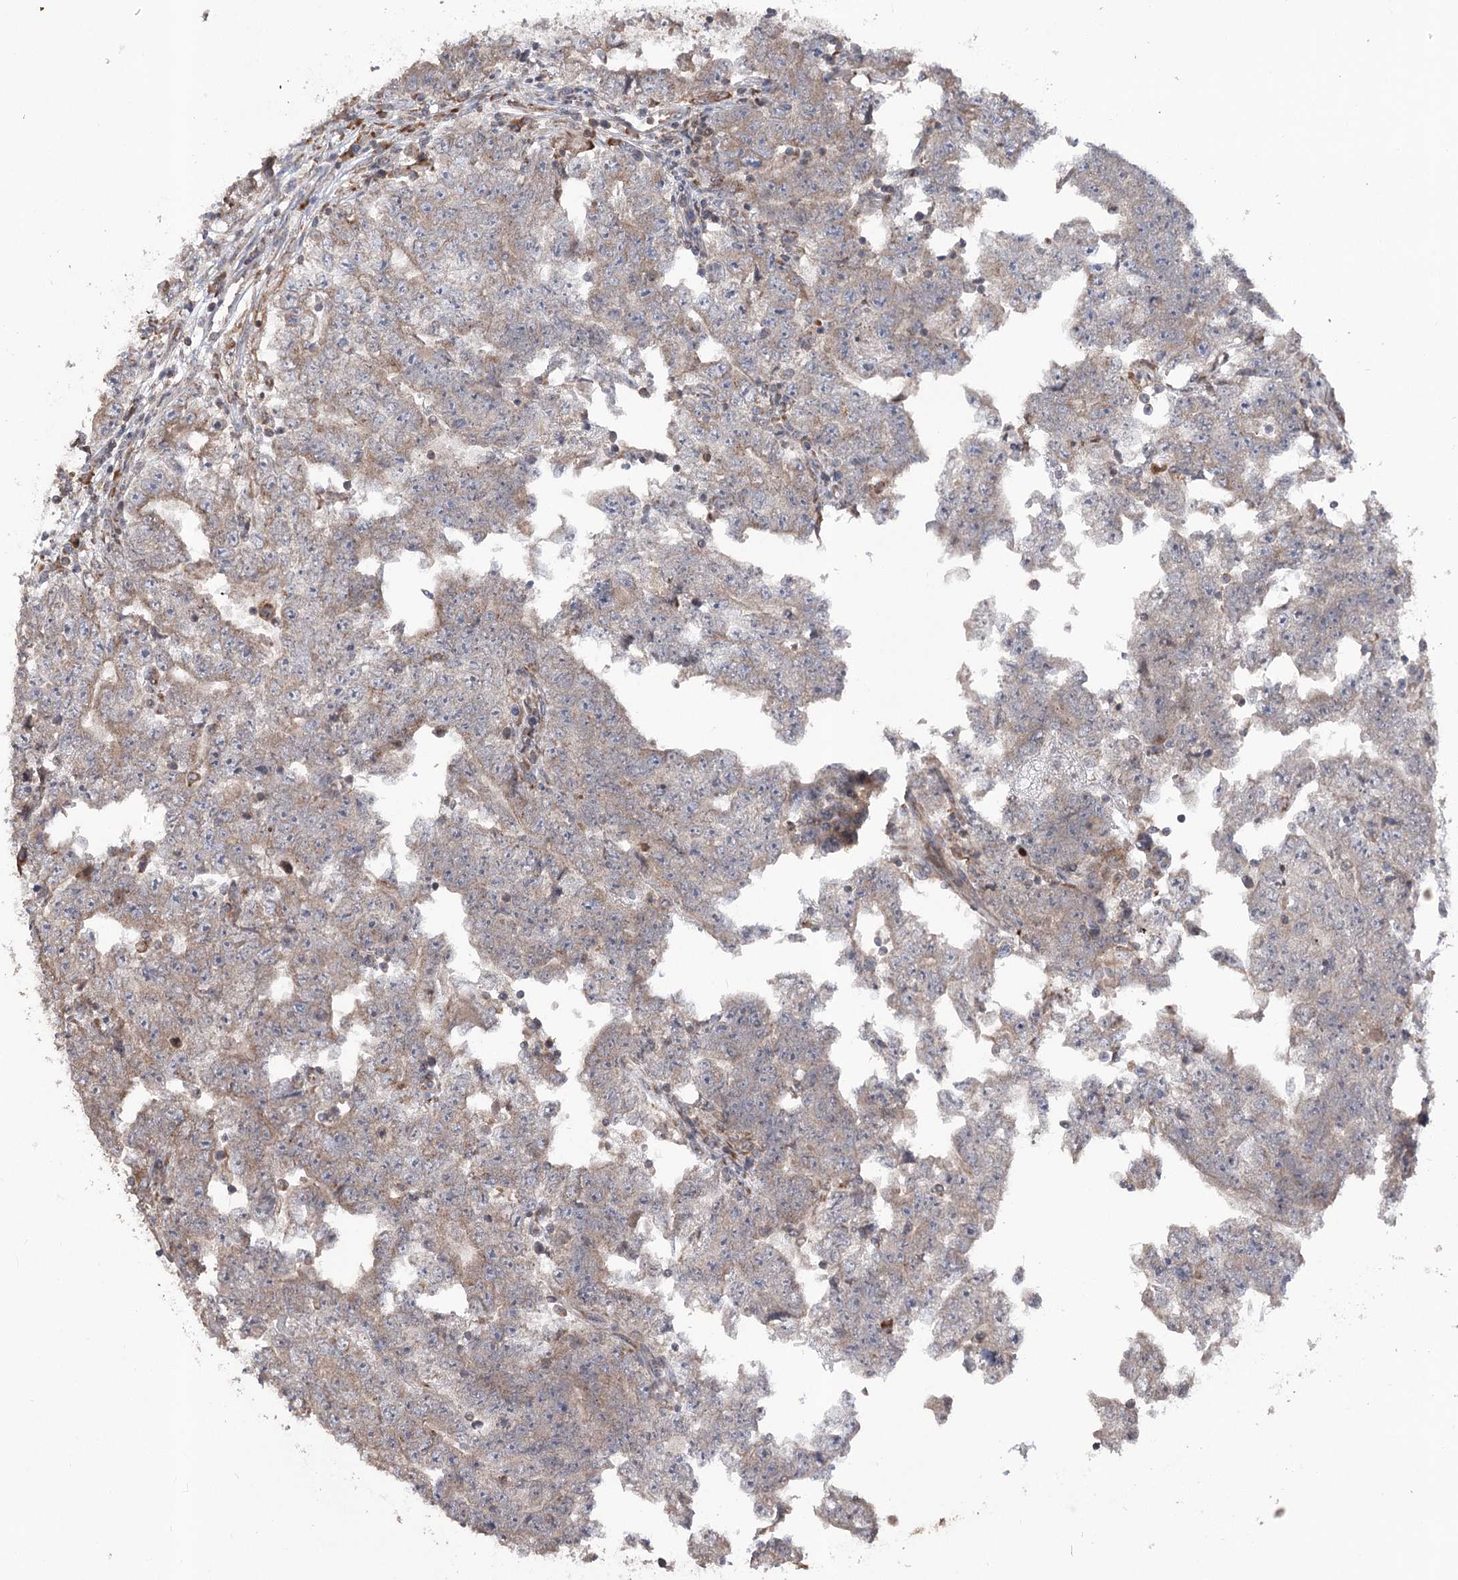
{"staining": {"intensity": "weak", "quantity": "25%-75%", "location": "cytoplasmic/membranous"}, "tissue": "testis cancer", "cell_type": "Tumor cells", "image_type": "cancer", "snomed": [{"axis": "morphology", "description": "Carcinoma, Embryonal, NOS"}, {"axis": "topography", "description": "Testis"}], "caption": "DAB (3,3'-diaminobenzidine) immunohistochemical staining of human embryonal carcinoma (testis) demonstrates weak cytoplasmic/membranous protein positivity in about 25%-75% of tumor cells.", "gene": "STT3B", "patient": {"sex": "male", "age": 25}}